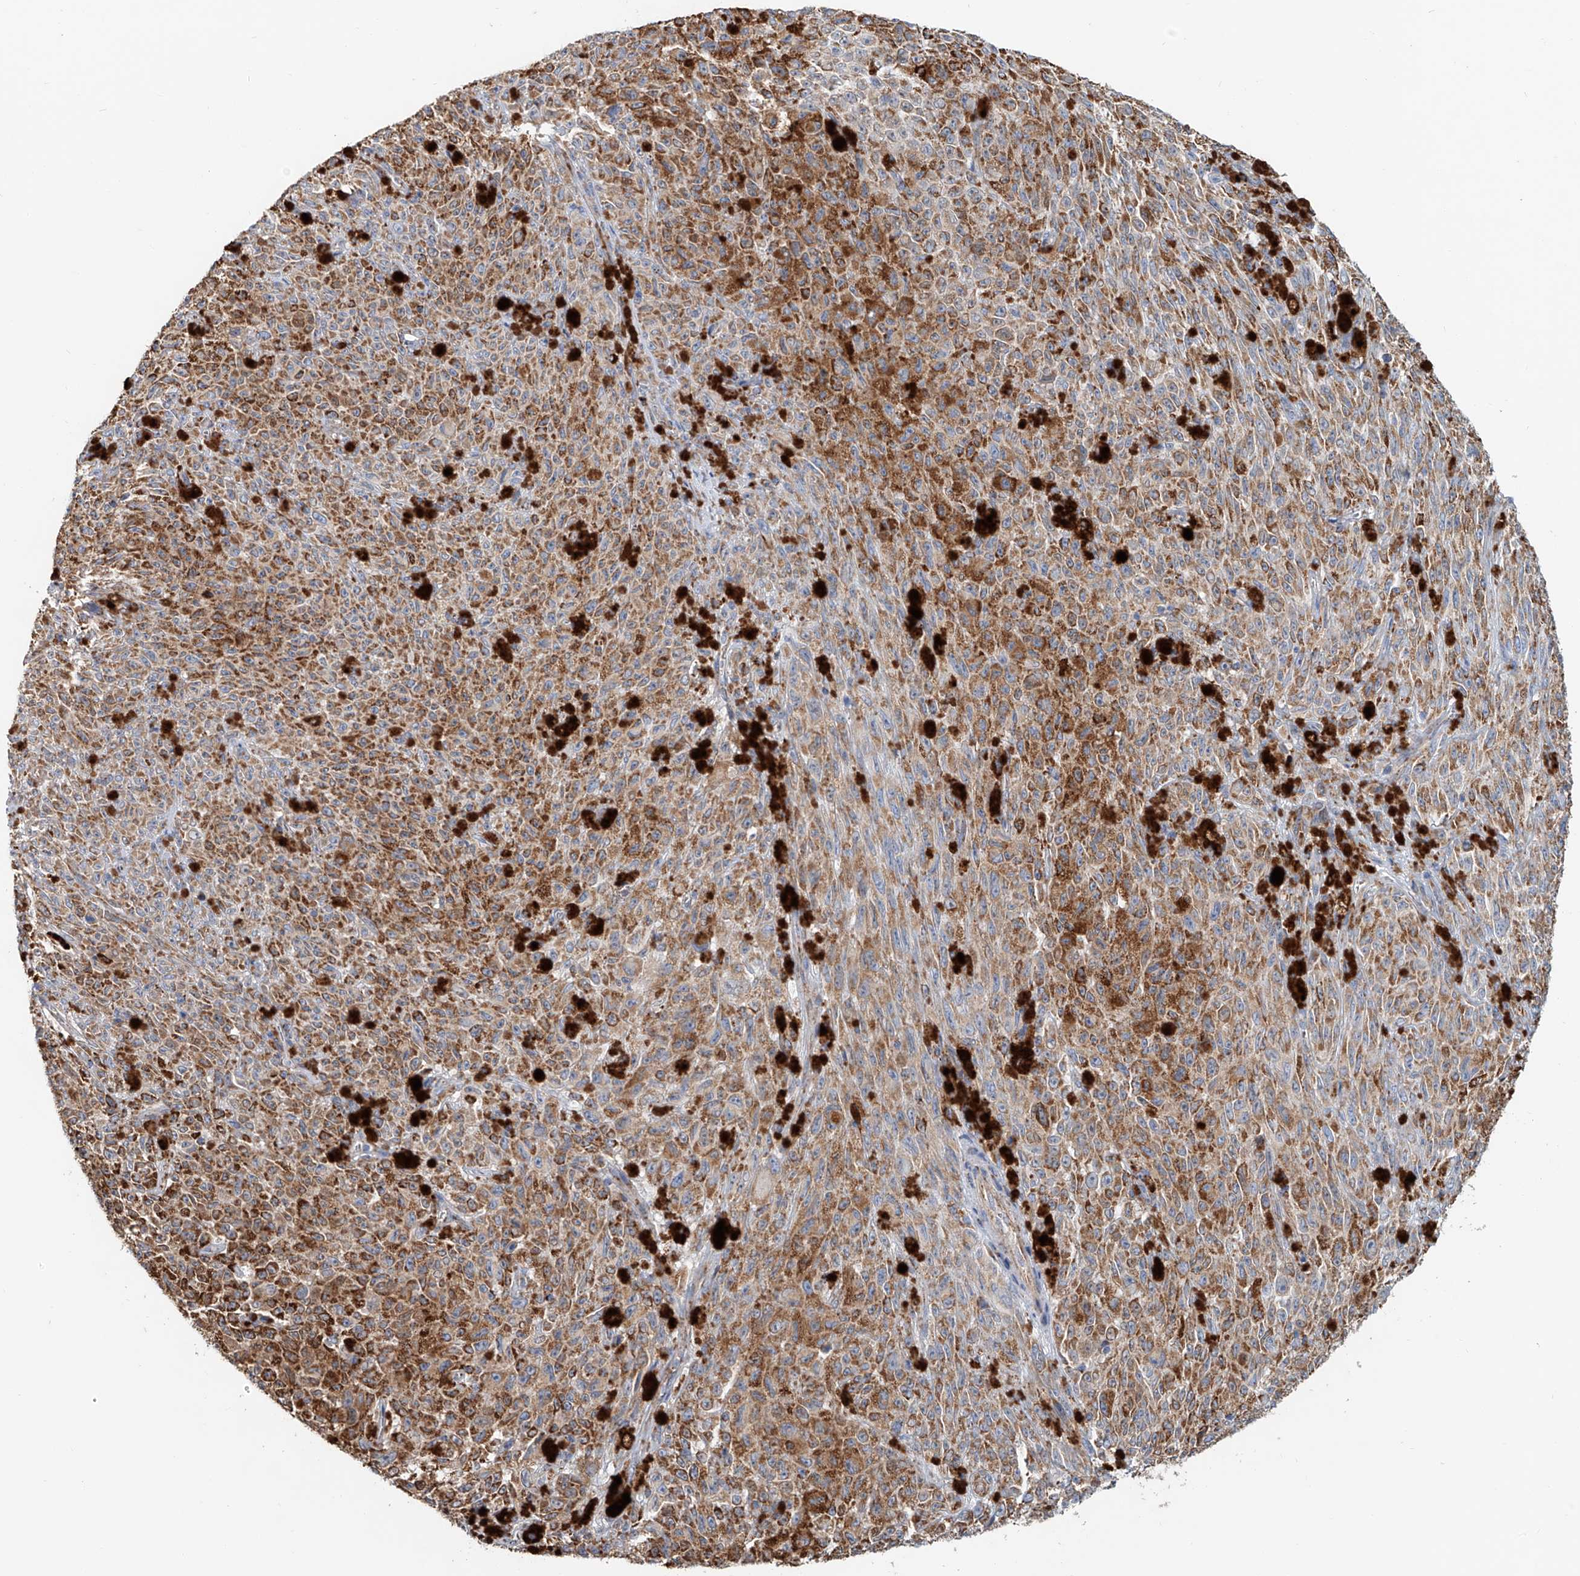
{"staining": {"intensity": "moderate", "quantity": ">75%", "location": "cytoplasmic/membranous"}, "tissue": "melanoma", "cell_type": "Tumor cells", "image_type": "cancer", "snomed": [{"axis": "morphology", "description": "Malignant melanoma, NOS"}, {"axis": "topography", "description": "Skin"}], "caption": "Moderate cytoplasmic/membranous positivity is identified in approximately >75% of tumor cells in melanoma. (Stains: DAB (3,3'-diaminobenzidine) in brown, nuclei in blue, Microscopy: brightfield microscopy at high magnification).", "gene": "CARD10", "patient": {"sex": "female", "age": 82}}